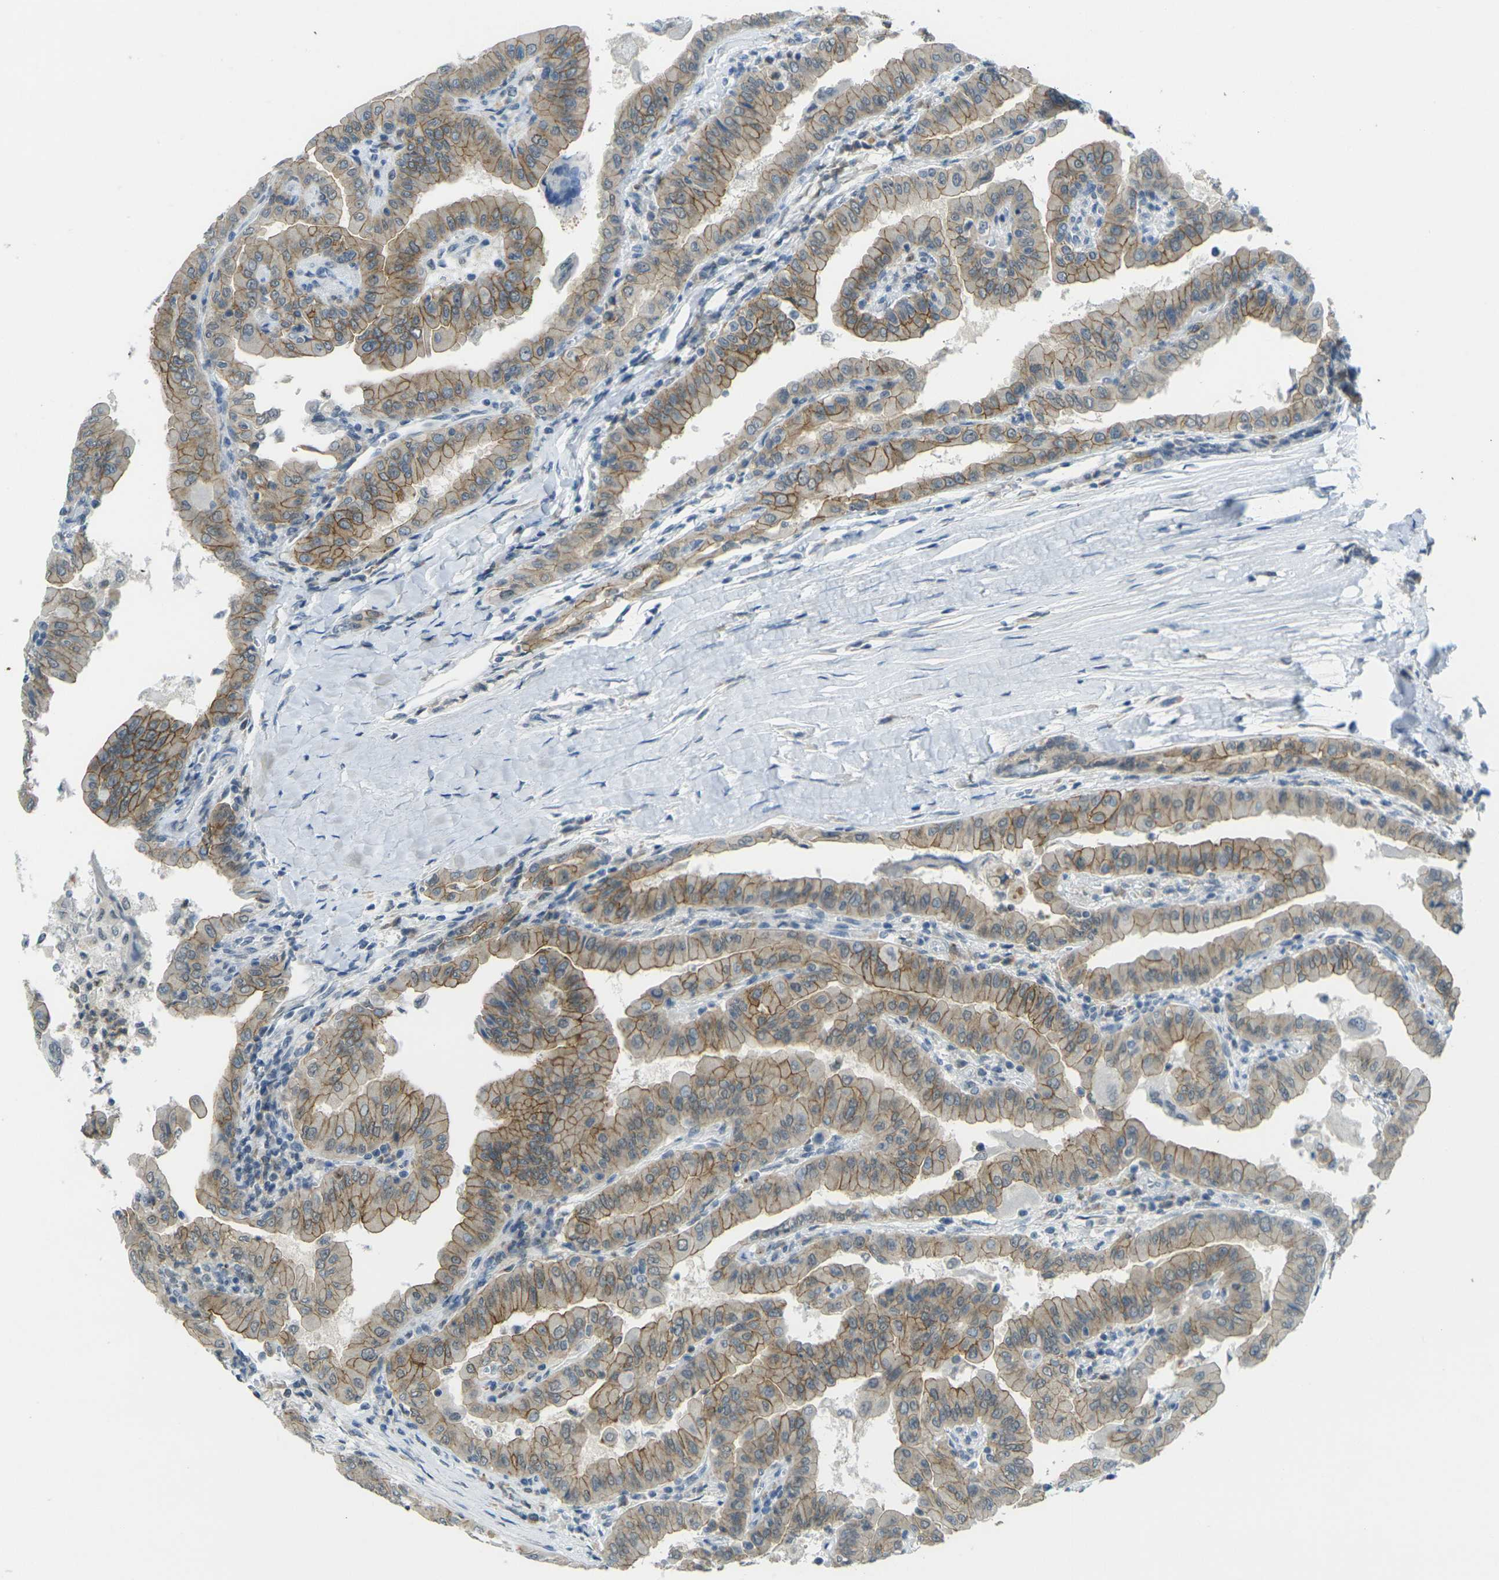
{"staining": {"intensity": "moderate", "quantity": ">75%", "location": "cytoplasmic/membranous"}, "tissue": "thyroid cancer", "cell_type": "Tumor cells", "image_type": "cancer", "snomed": [{"axis": "morphology", "description": "Papillary adenocarcinoma, NOS"}, {"axis": "topography", "description": "Thyroid gland"}], "caption": "The photomicrograph displays immunohistochemical staining of thyroid cancer. There is moderate cytoplasmic/membranous expression is identified in approximately >75% of tumor cells. (DAB (3,3'-diaminobenzidine) IHC with brightfield microscopy, high magnification).", "gene": "SPTBN2", "patient": {"sex": "male", "age": 33}}